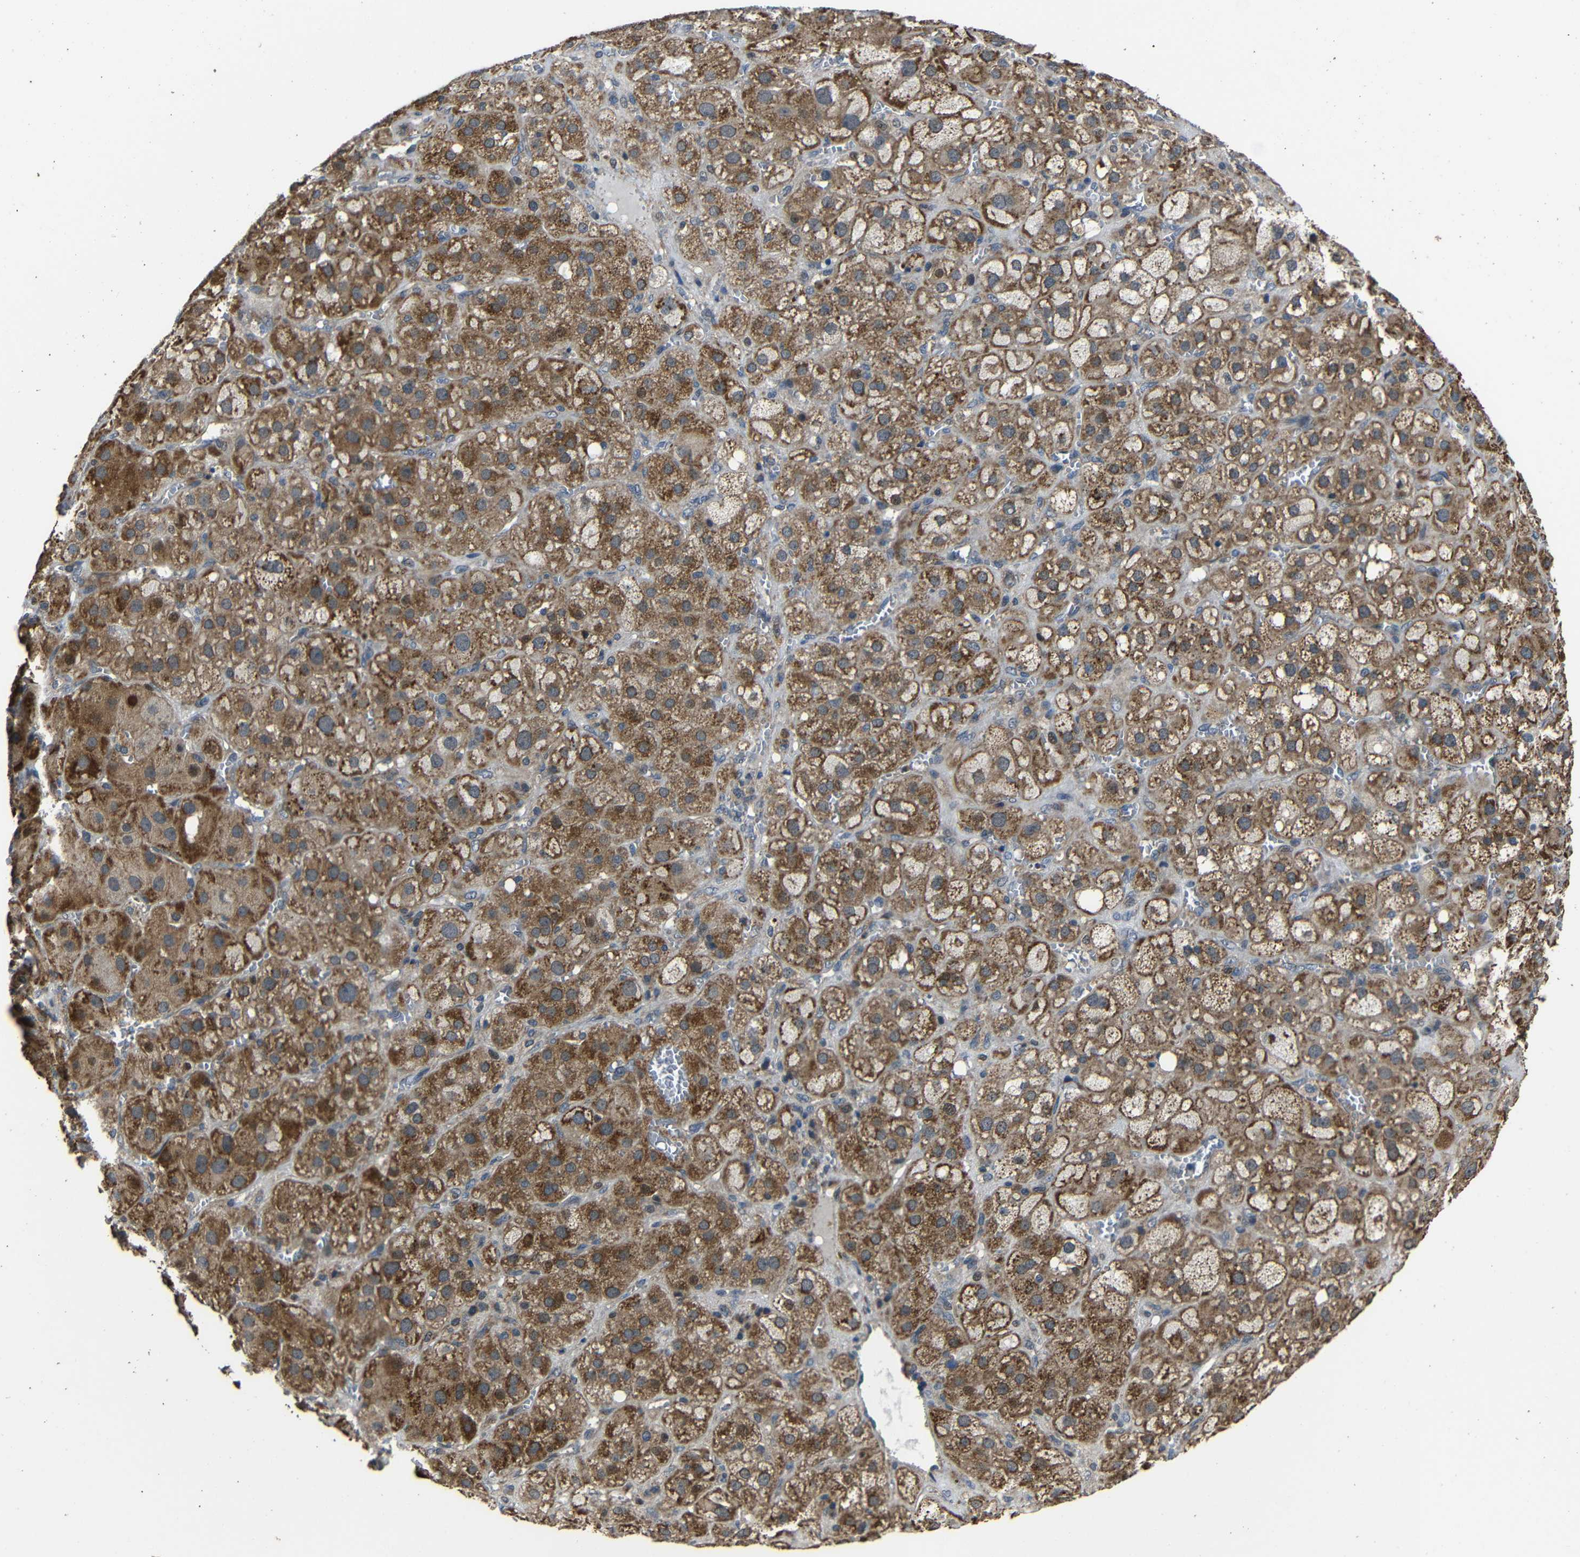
{"staining": {"intensity": "moderate", "quantity": ">75%", "location": "cytoplasmic/membranous"}, "tissue": "adrenal gland", "cell_type": "Glandular cells", "image_type": "normal", "snomed": [{"axis": "morphology", "description": "Normal tissue, NOS"}, {"axis": "topography", "description": "Adrenal gland"}], "caption": "Immunohistochemistry (IHC) staining of benign adrenal gland, which reveals medium levels of moderate cytoplasmic/membranous staining in approximately >75% of glandular cells indicating moderate cytoplasmic/membranous protein staining. The staining was performed using DAB (brown) for protein detection and nuclei were counterstained in hematoxylin (blue).", "gene": "SNN", "patient": {"sex": "female", "age": 47}}